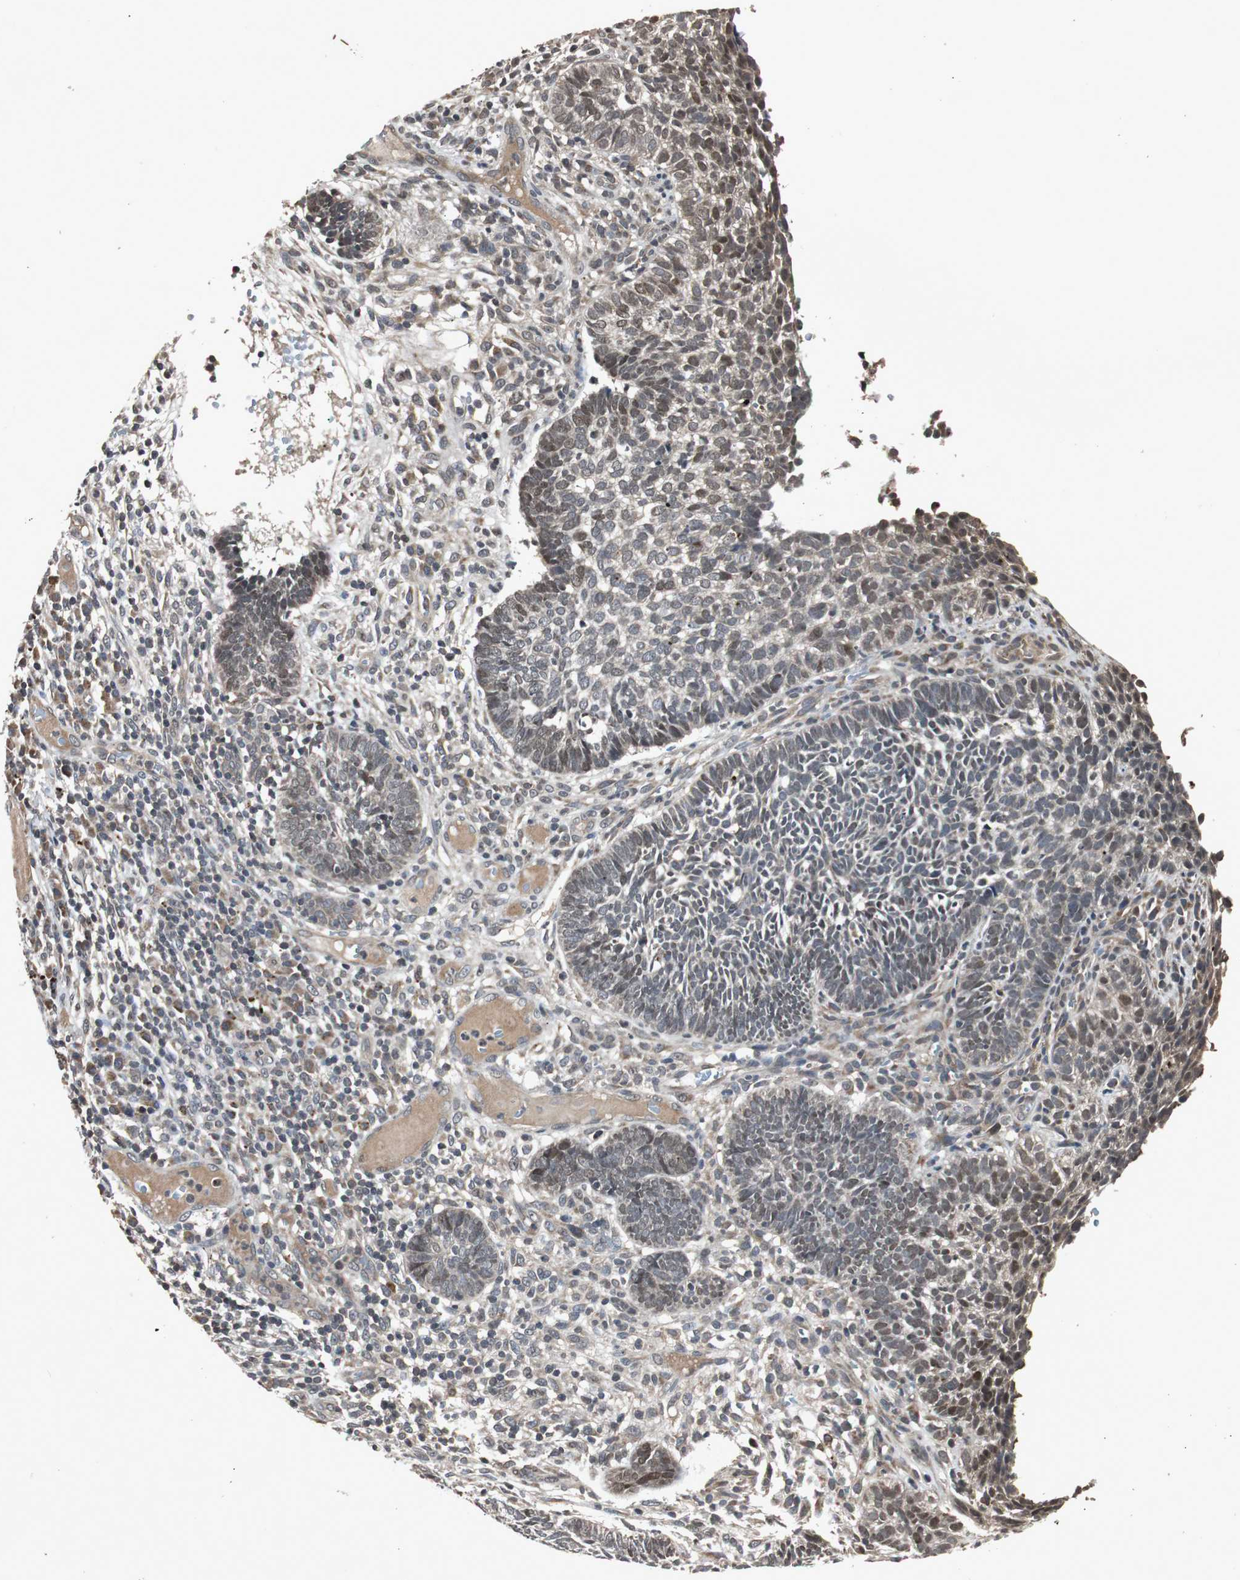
{"staining": {"intensity": "weak", "quantity": "<25%", "location": "cytoplasmic/membranous,nuclear"}, "tissue": "skin cancer", "cell_type": "Tumor cells", "image_type": "cancer", "snomed": [{"axis": "morphology", "description": "Normal tissue, NOS"}, {"axis": "morphology", "description": "Basal cell carcinoma"}, {"axis": "topography", "description": "Skin"}], "caption": "DAB (3,3'-diaminobenzidine) immunohistochemical staining of skin cancer (basal cell carcinoma) demonstrates no significant staining in tumor cells.", "gene": "SLIT2", "patient": {"sex": "male", "age": 87}}